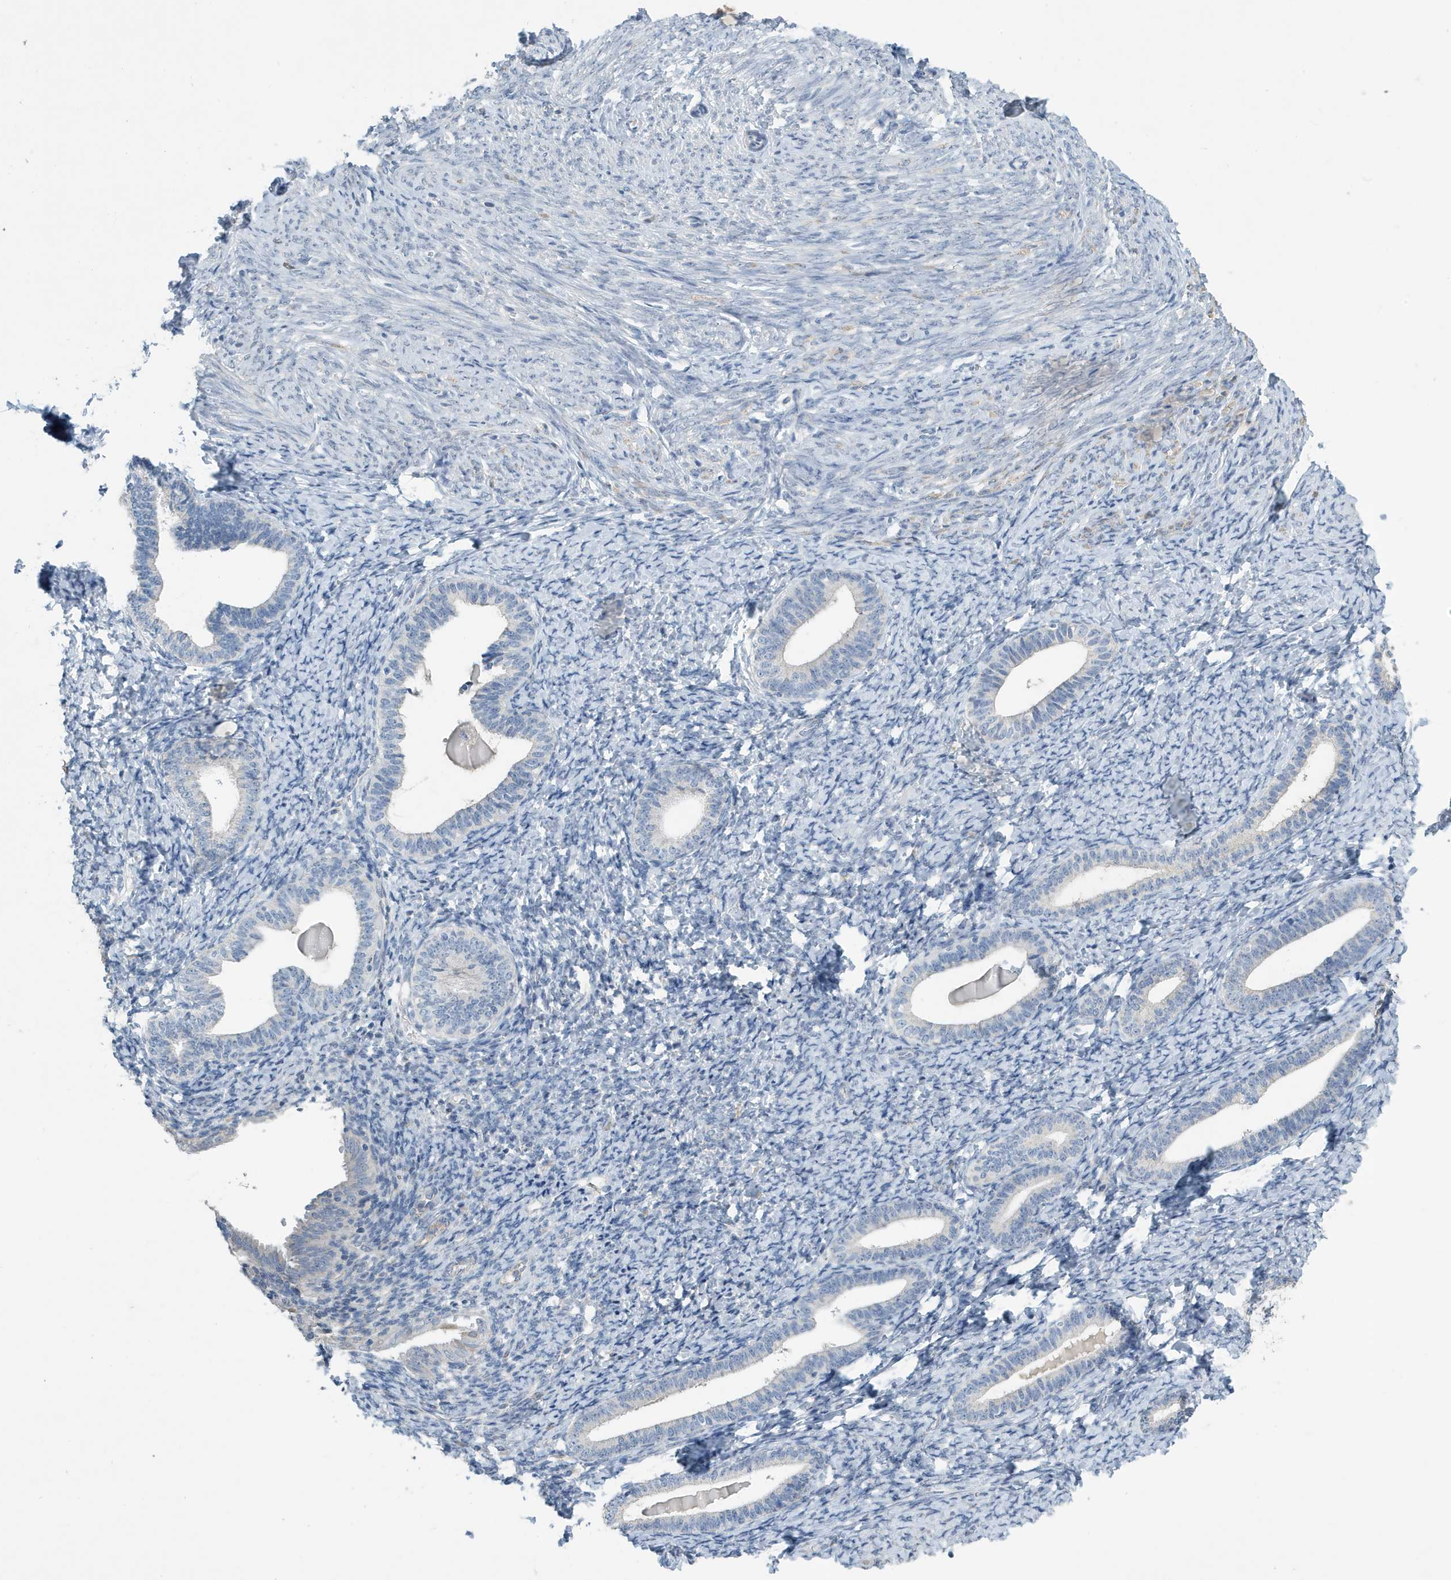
{"staining": {"intensity": "negative", "quantity": "none", "location": "none"}, "tissue": "endometrium", "cell_type": "Cells in endometrial stroma", "image_type": "normal", "snomed": [{"axis": "morphology", "description": "Normal tissue, NOS"}, {"axis": "topography", "description": "Endometrium"}], "caption": "Micrograph shows no significant protein staining in cells in endometrial stroma of benign endometrium. (DAB immunohistochemistry (IHC), high magnification).", "gene": "UGT2B4", "patient": {"sex": "female", "age": 72}}